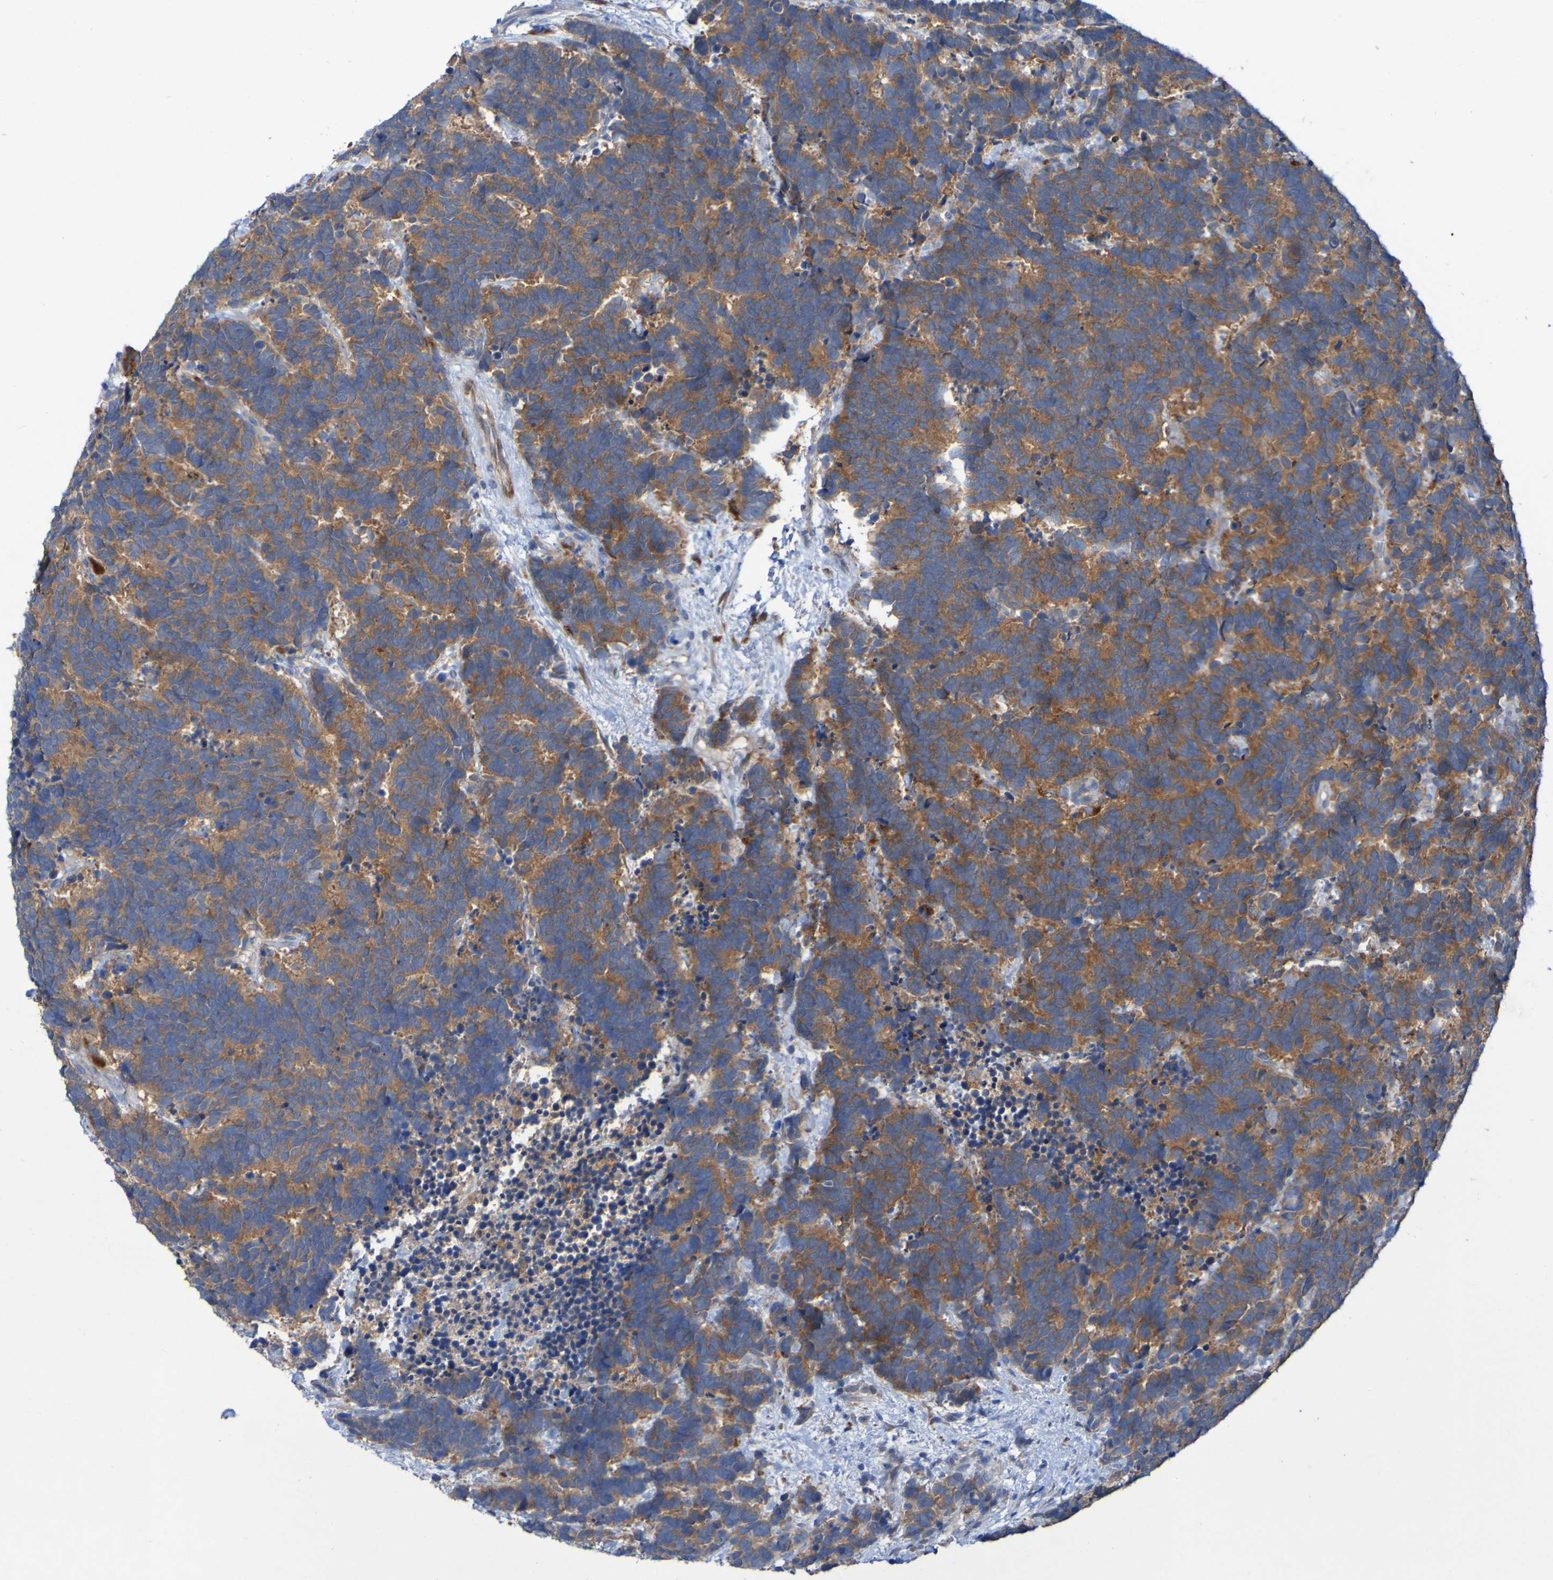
{"staining": {"intensity": "moderate", "quantity": ">75%", "location": "cytoplasmic/membranous"}, "tissue": "carcinoid", "cell_type": "Tumor cells", "image_type": "cancer", "snomed": [{"axis": "morphology", "description": "Carcinoma, NOS"}, {"axis": "morphology", "description": "Carcinoid, malignant, NOS"}, {"axis": "topography", "description": "Urinary bladder"}], "caption": "Protein staining of carcinoid (malignant) tissue exhibits moderate cytoplasmic/membranous positivity in about >75% of tumor cells.", "gene": "ARHGEF16", "patient": {"sex": "male", "age": 57}}